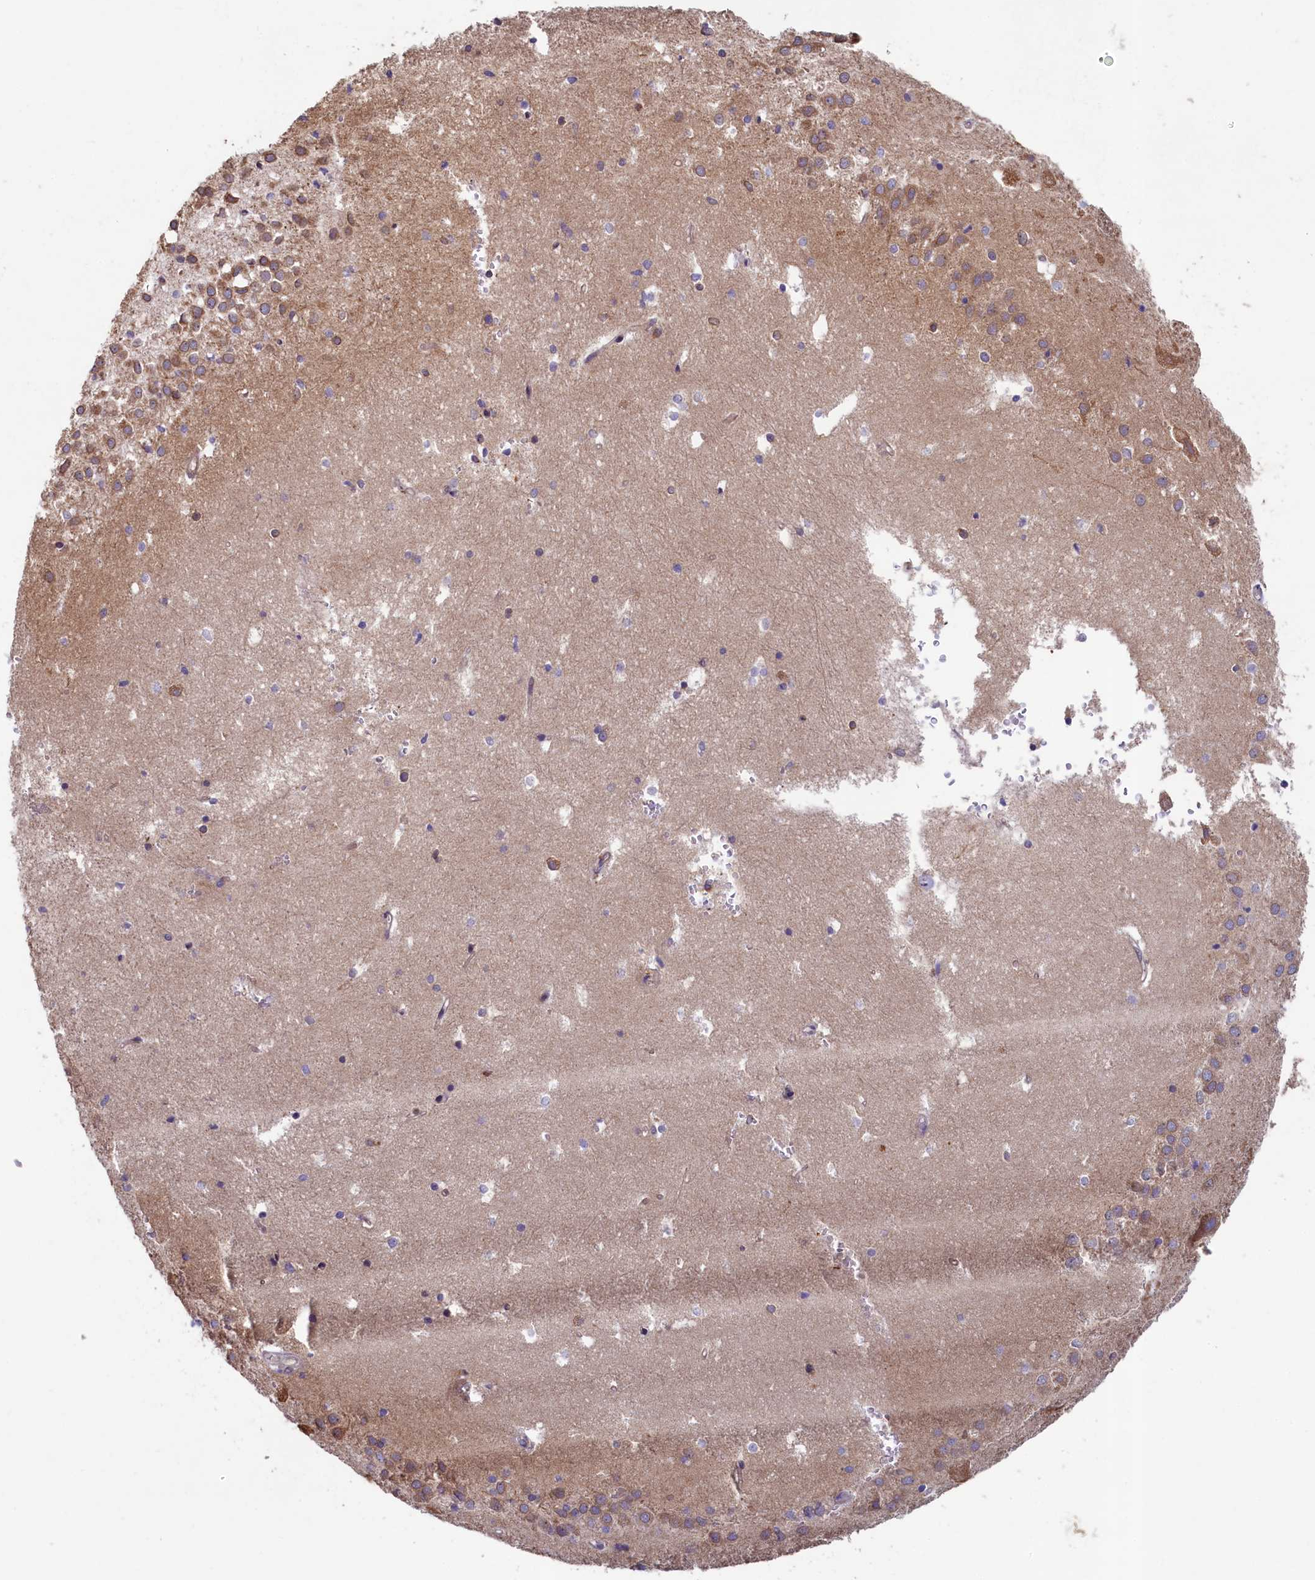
{"staining": {"intensity": "moderate", "quantity": "<25%", "location": "cytoplasmic/membranous"}, "tissue": "hippocampus", "cell_type": "Glial cells", "image_type": "normal", "snomed": [{"axis": "morphology", "description": "Normal tissue, NOS"}, {"axis": "topography", "description": "Hippocampus"}], "caption": "Immunohistochemical staining of normal human hippocampus exhibits <25% levels of moderate cytoplasmic/membranous protein staining in approximately <25% of glial cells.", "gene": "SPATA2L", "patient": {"sex": "female", "age": 52}}